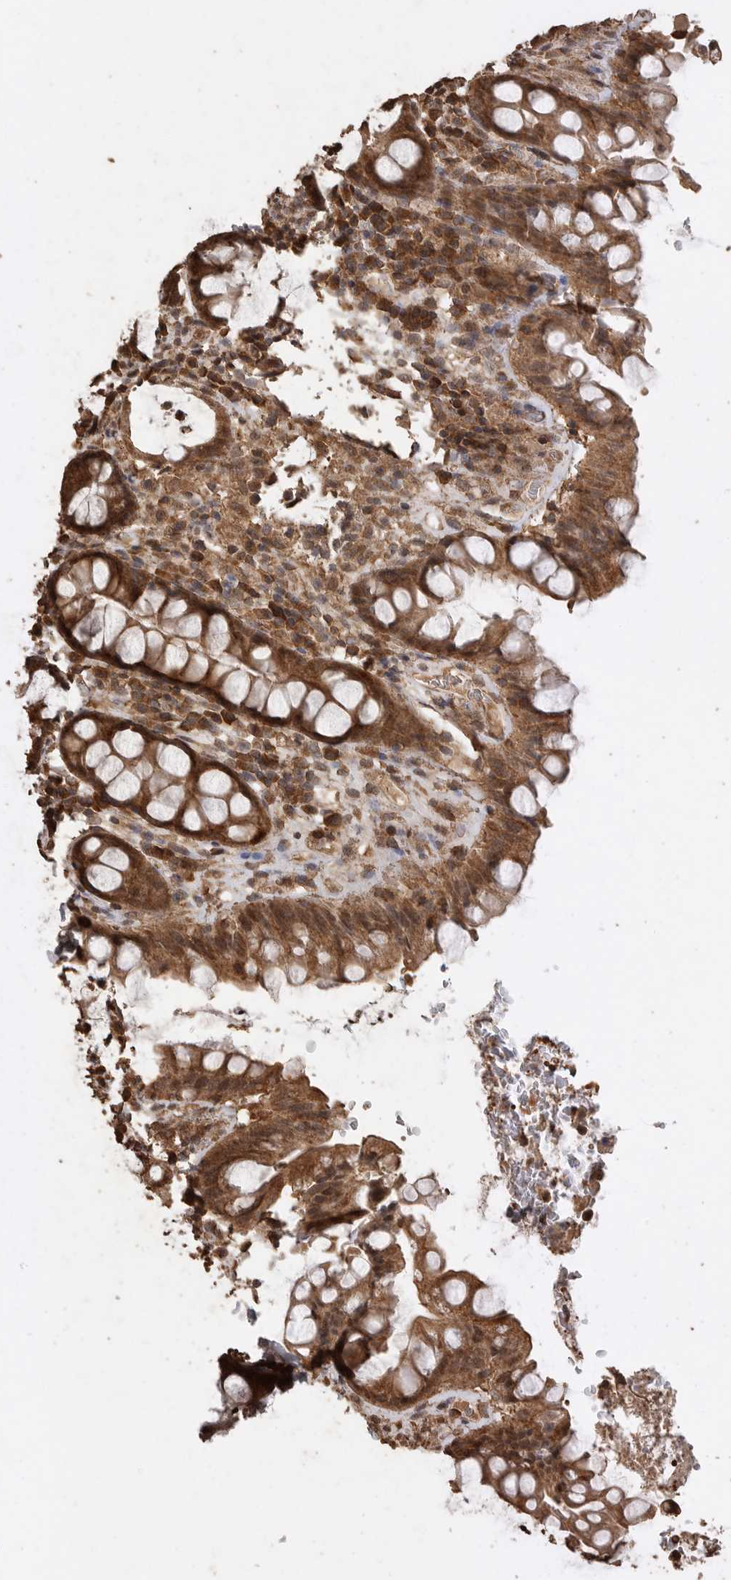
{"staining": {"intensity": "strong", "quantity": ">75%", "location": "cytoplasmic/membranous"}, "tissue": "rectum", "cell_type": "Glandular cells", "image_type": "normal", "snomed": [{"axis": "morphology", "description": "Normal tissue, NOS"}, {"axis": "topography", "description": "Rectum"}], "caption": "Immunohistochemistry (IHC) micrograph of benign rectum: rectum stained using immunohistochemistry (IHC) shows high levels of strong protein expression localized specifically in the cytoplasmic/membranous of glandular cells, appearing as a cytoplasmic/membranous brown color.", "gene": "PINK1", "patient": {"sex": "male", "age": 64}}